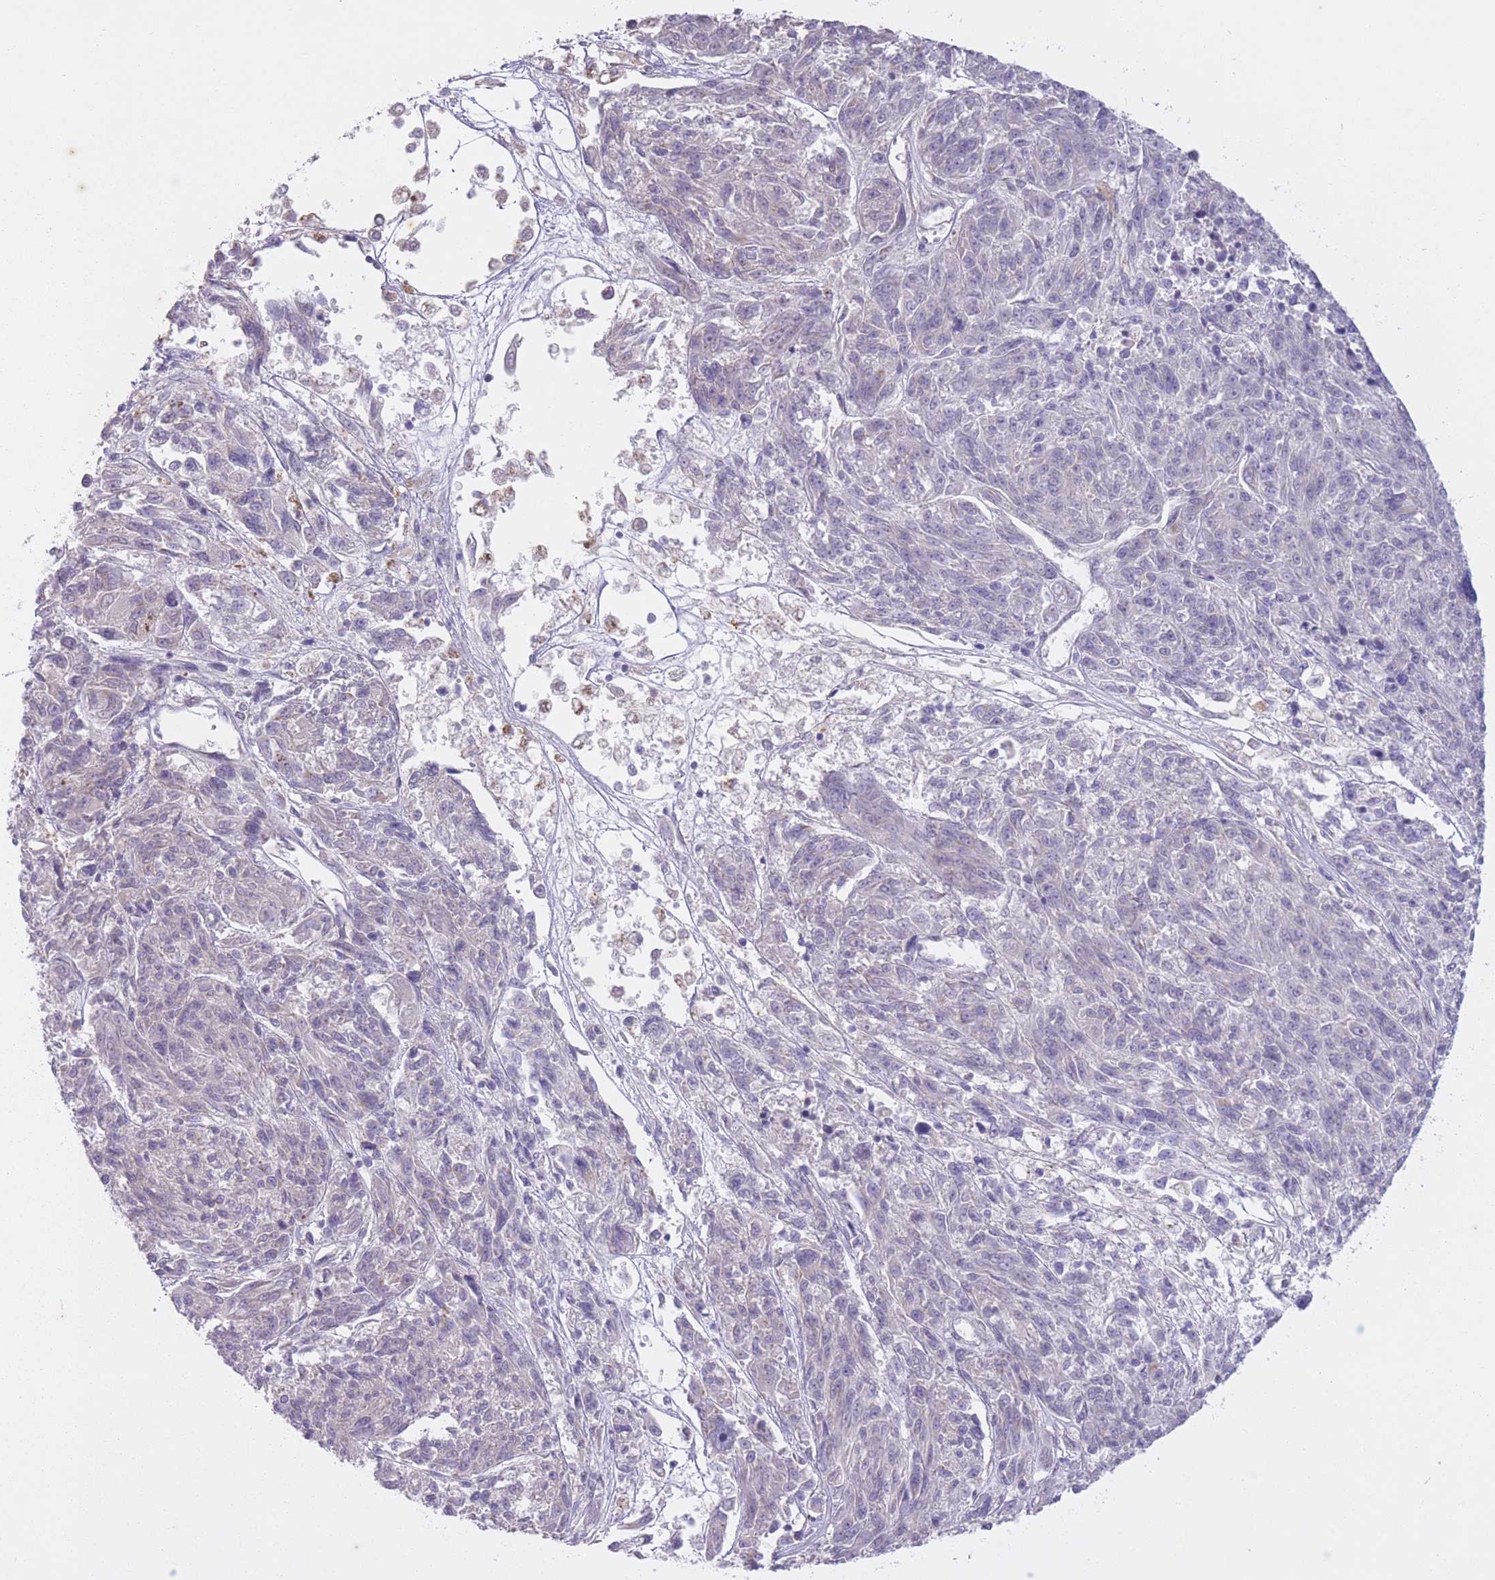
{"staining": {"intensity": "negative", "quantity": "none", "location": "none"}, "tissue": "melanoma", "cell_type": "Tumor cells", "image_type": "cancer", "snomed": [{"axis": "morphology", "description": "Malignant melanoma, NOS"}, {"axis": "topography", "description": "Skin"}], "caption": "This is an immunohistochemistry photomicrograph of human malignant melanoma. There is no staining in tumor cells.", "gene": "ARPIN", "patient": {"sex": "male", "age": 53}}